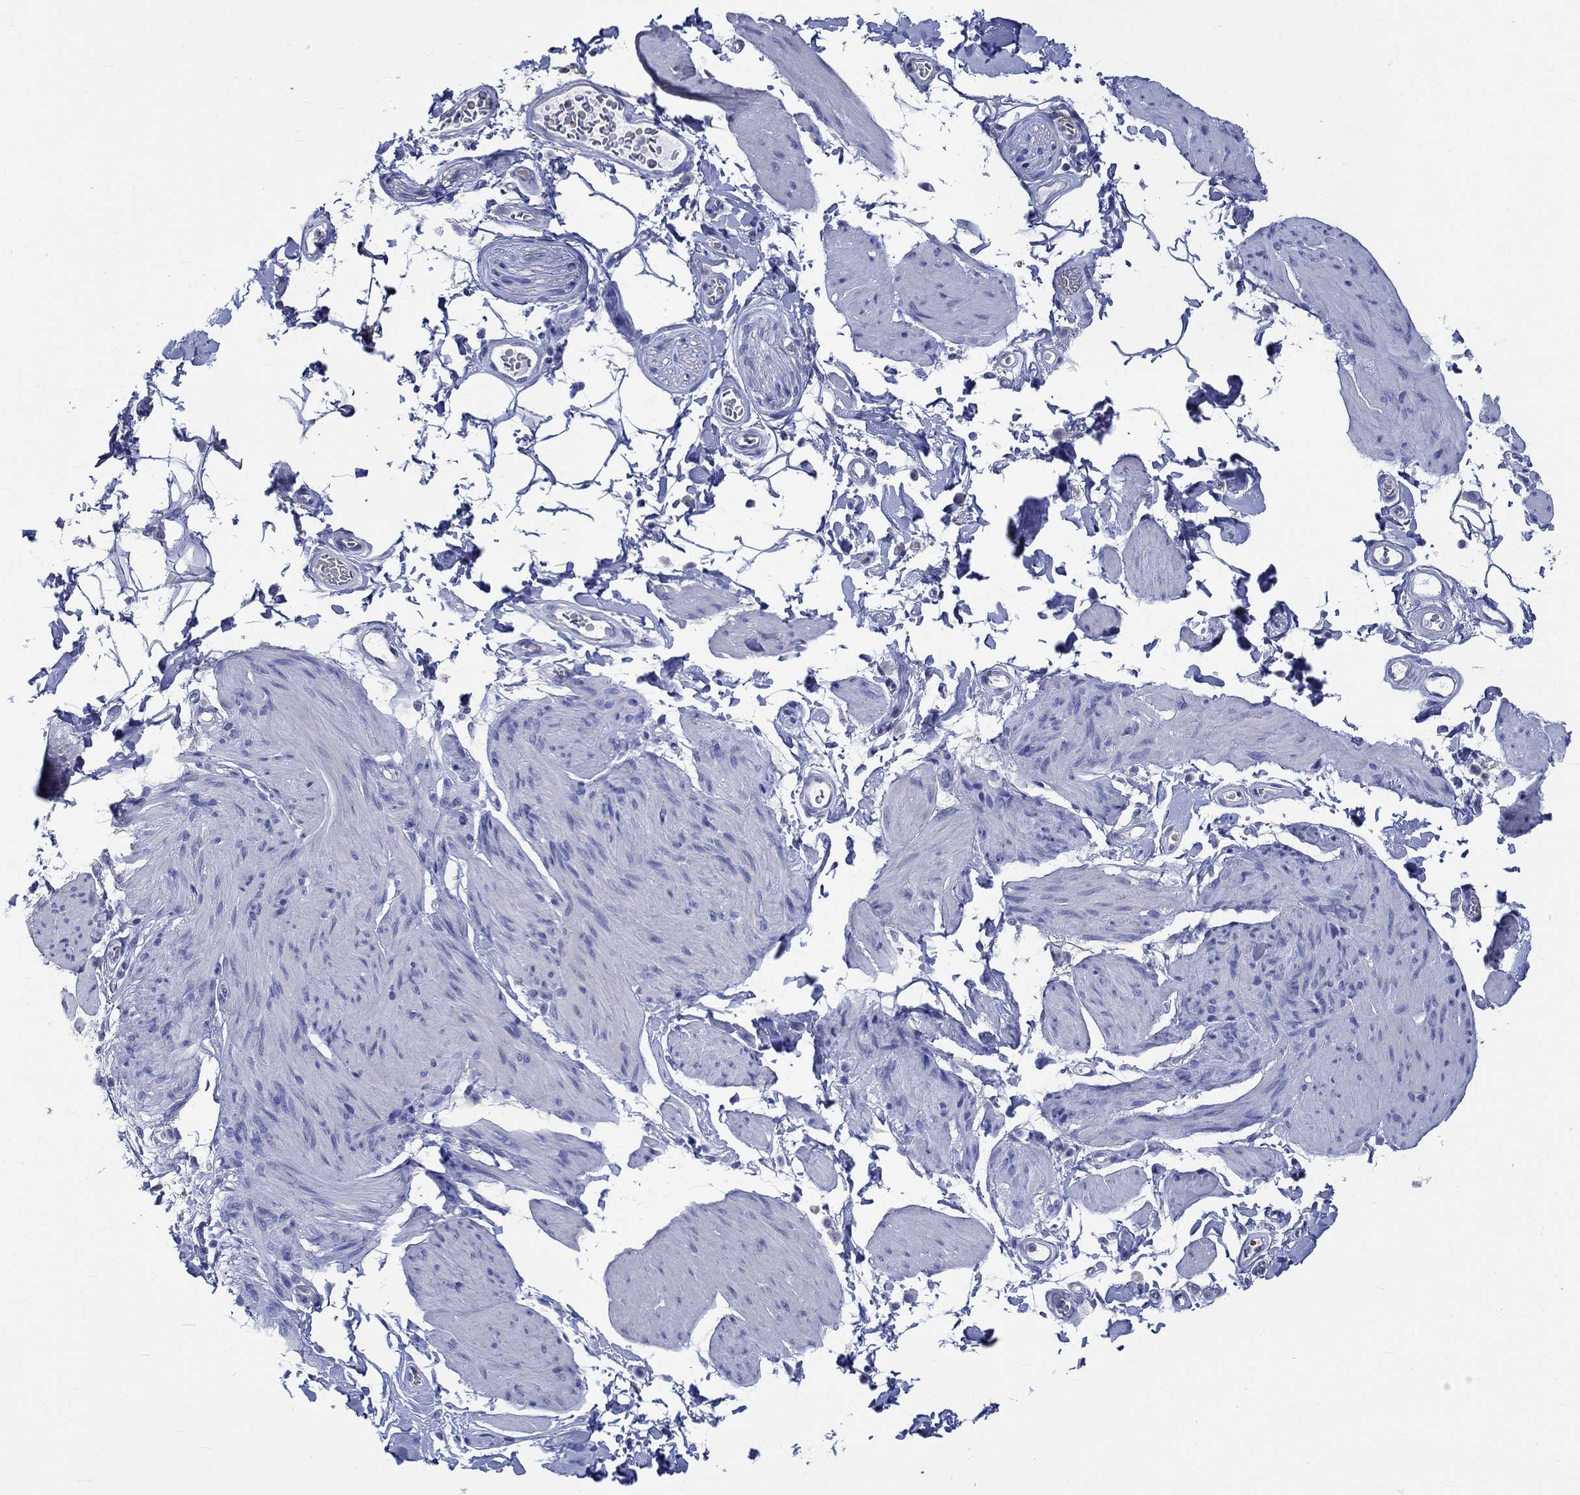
{"staining": {"intensity": "negative", "quantity": "none", "location": "none"}, "tissue": "smooth muscle", "cell_type": "Smooth muscle cells", "image_type": "normal", "snomed": [{"axis": "morphology", "description": "Normal tissue, NOS"}, {"axis": "topography", "description": "Adipose tissue"}, {"axis": "topography", "description": "Smooth muscle"}, {"axis": "topography", "description": "Peripheral nerve tissue"}], "caption": "Immunohistochemical staining of unremarkable human smooth muscle reveals no significant expression in smooth muscle cells. (DAB (3,3'-diaminobenzidine) IHC with hematoxylin counter stain).", "gene": "KCNA1", "patient": {"sex": "male", "age": 83}}